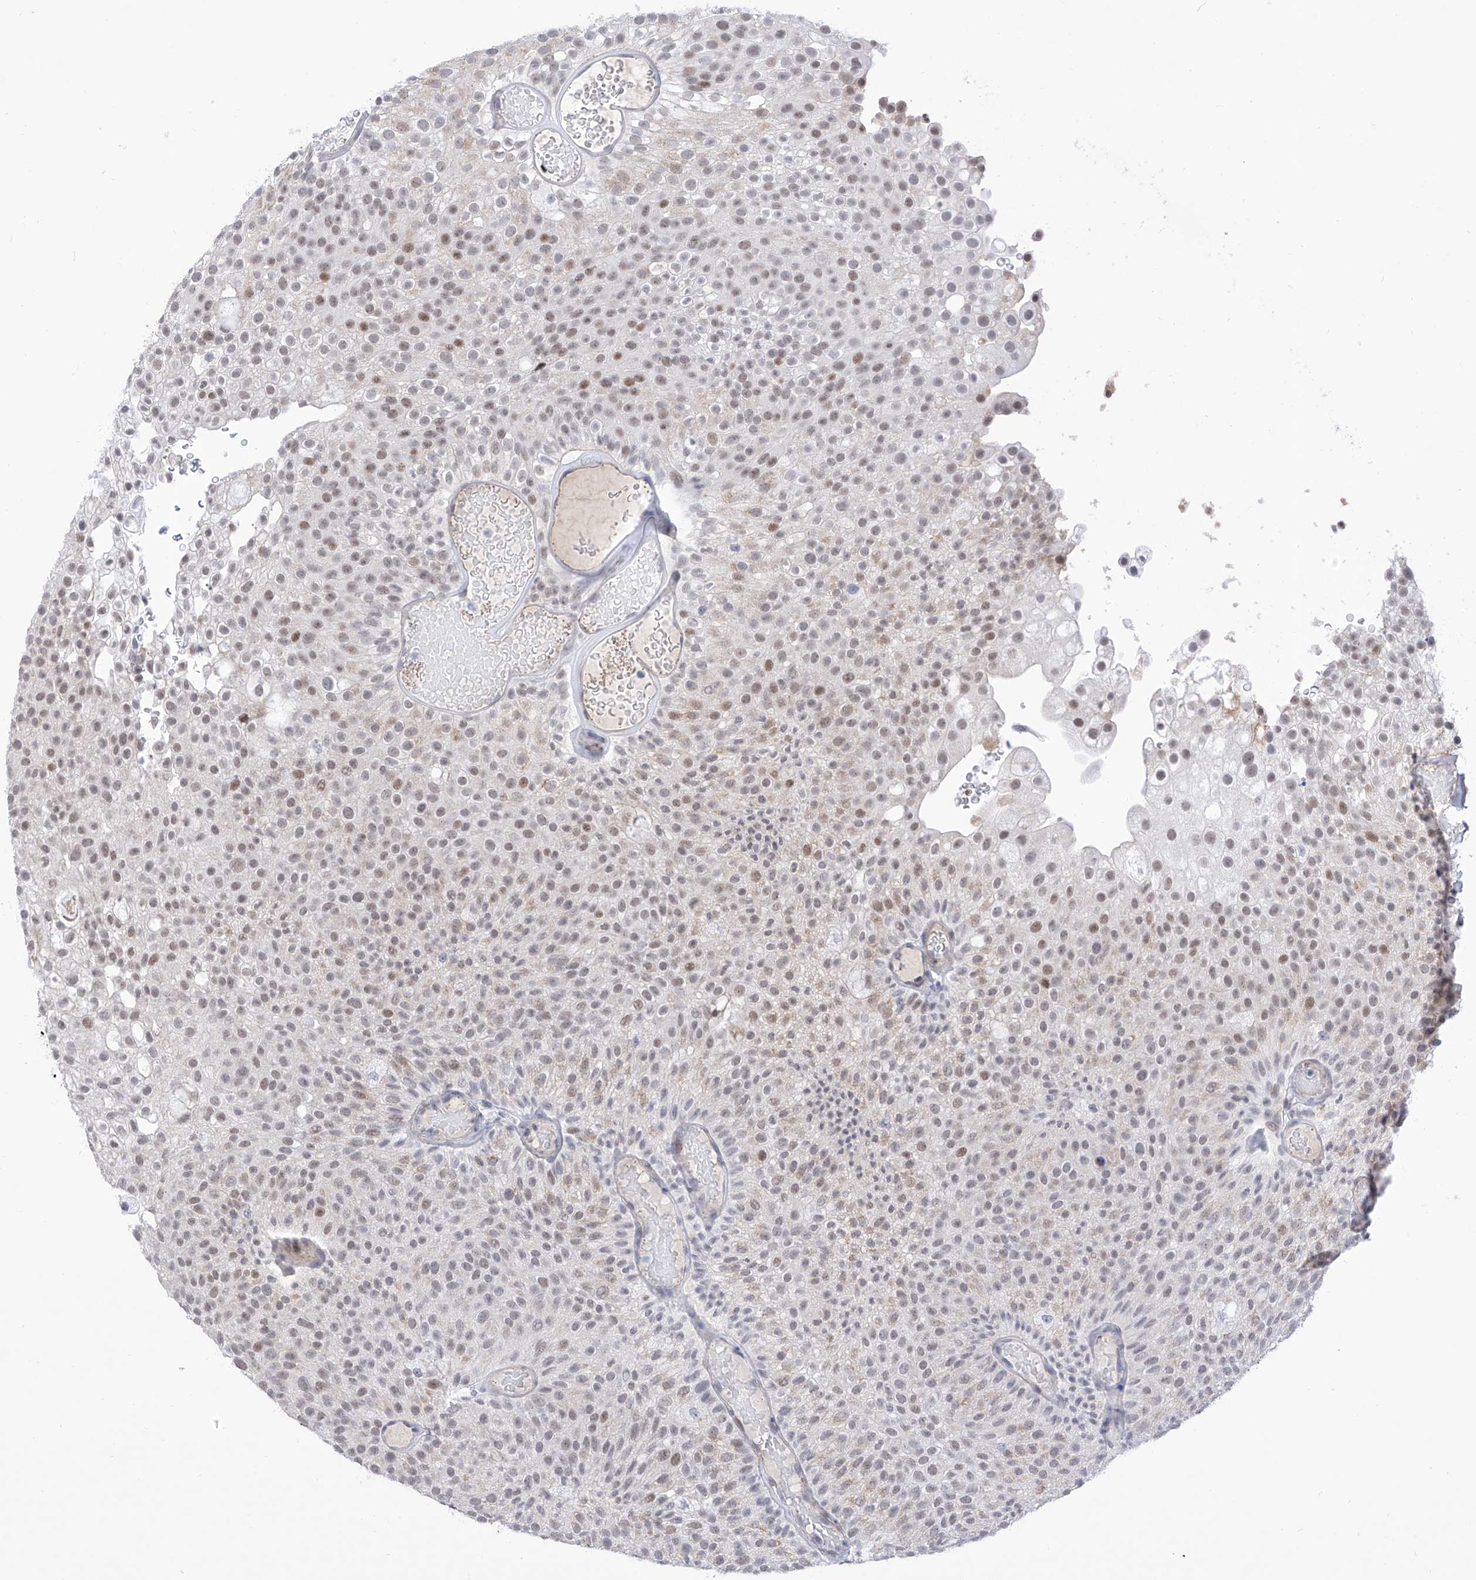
{"staining": {"intensity": "weak", "quantity": ">75%", "location": "nuclear"}, "tissue": "urothelial cancer", "cell_type": "Tumor cells", "image_type": "cancer", "snomed": [{"axis": "morphology", "description": "Urothelial carcinoma, Low grade"}, {"axis": "topography", "description": "Urinary bladder"}], "caption": "Immunohistochemical staining of human urothelial cancer exhibits low levels of weak nuclear staining in approximately >75% of tumor cells.", "gene": "ATN1", "patient": {"sex": "male", "age": 78}}